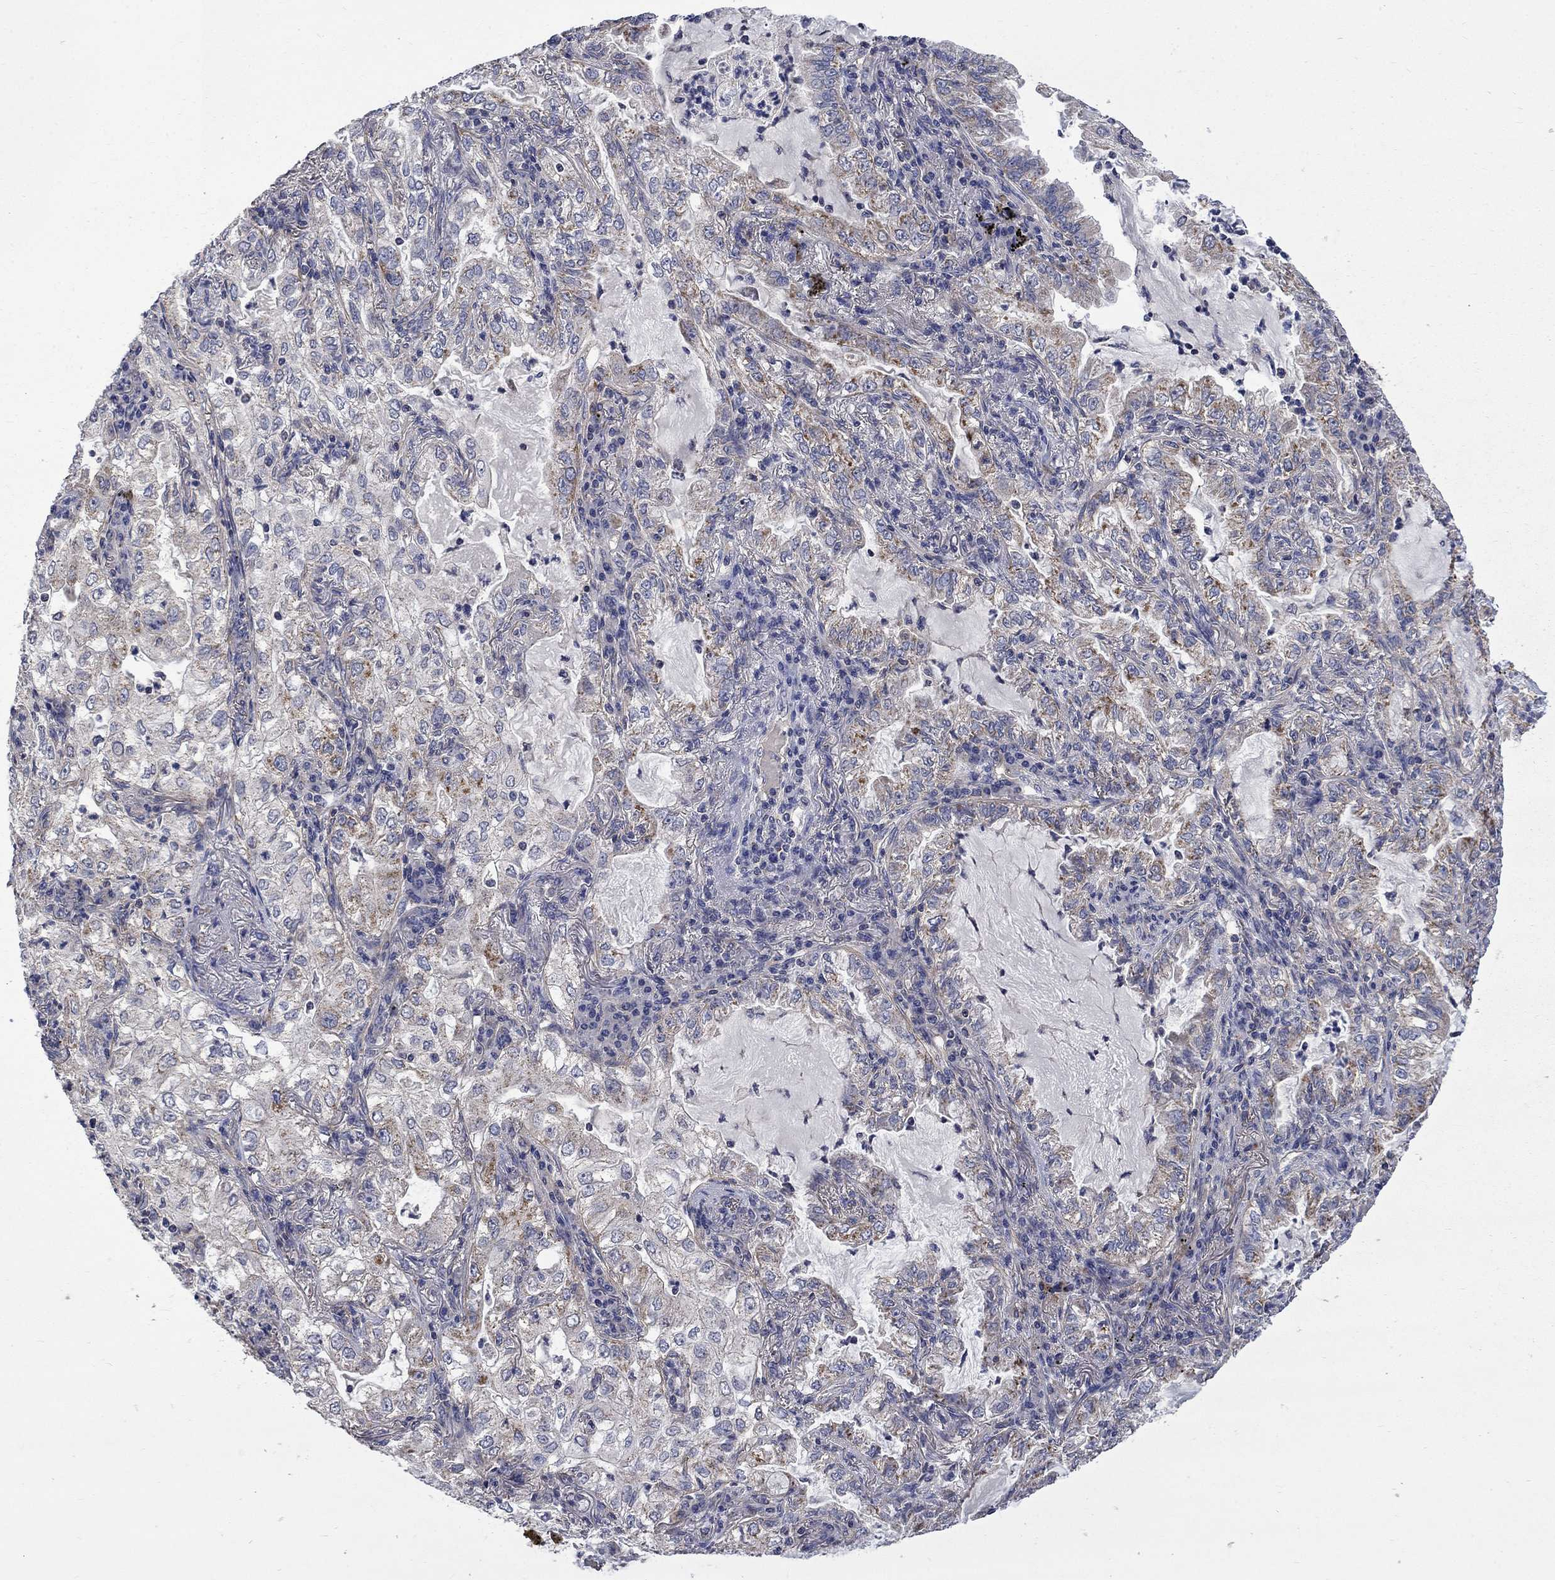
{"staining": {"intensity": "moderate", "quantity": "<25%", "location": "cytoplasmic/membranous"}, "tissue": "lung cancer", "cell_type": "Tumor cells", "image_type": "cancer", "snomed": [{"axis": "morphology", "description": "Adenocarcinoma, NOS"}, {"axis": "topography", "description": "Lung"}], "caption": "Protein expression analysis of human lung cancer (adenocarcinoma) reveals moderate cytoplasmic/membranous staining in approximately <25% of tumor cells.", "gene": "HSPA12A", "patient": {"sex": "female", "age": 73}}